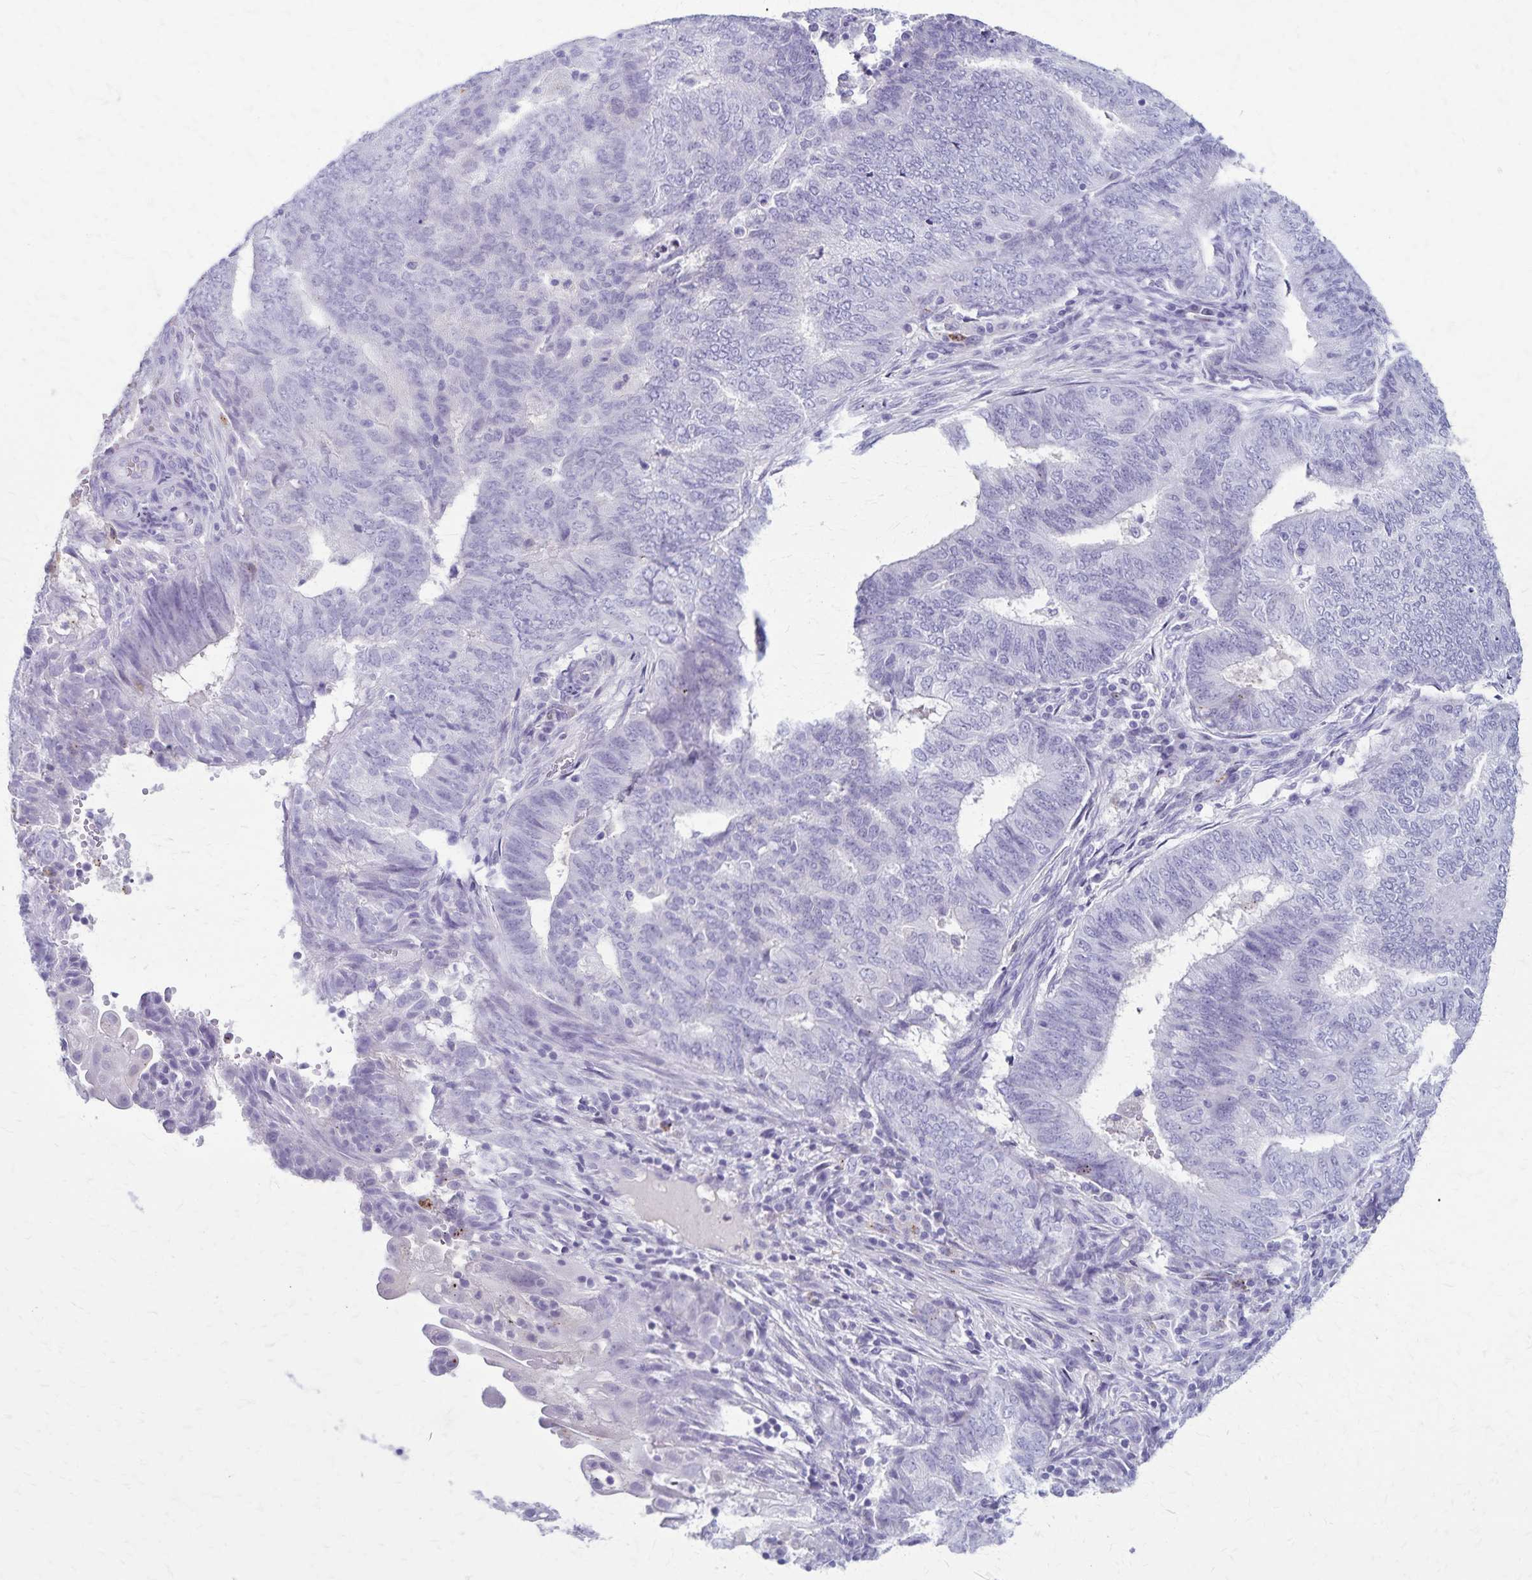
{"staining": {"intensity": "negative", "quantity": "none", "location": "none"}, "tissue": "endometrial cancer", "cell_type": "Tumor cells", "image_type": "cancer", "snomed": [{"axis": "morphology", "description": "Adenocarcinoma, NOS"}, {"axis": "topography", "description": "Endometrium"}], "caption": "This is an IHC micrograph of endometrial cancer. There is no positivity in tumor cells.", "gene": "TMEM60", "patient": {"sex": "female", "age": 62}}